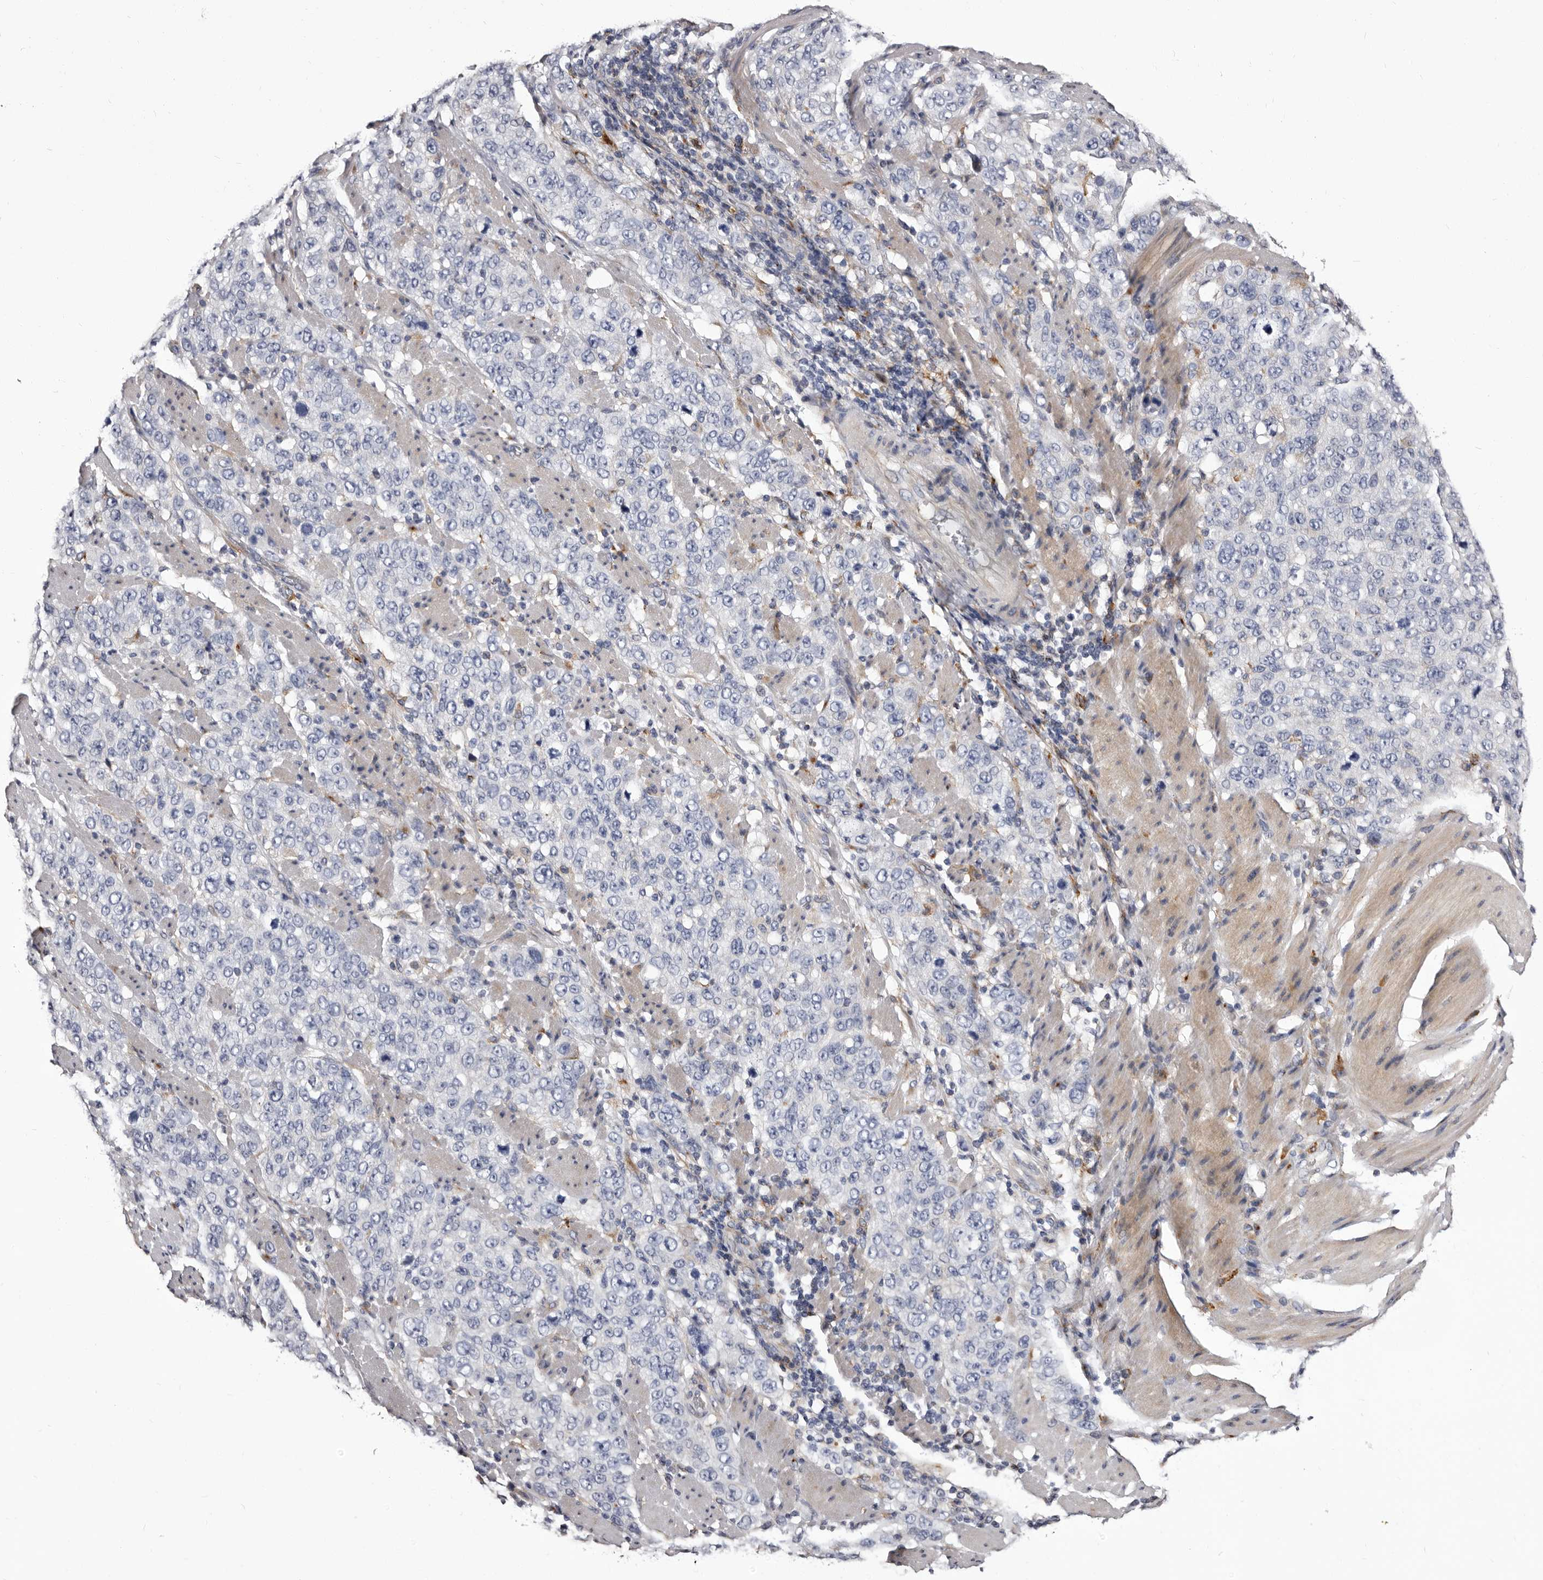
{"staining": {"intensity": "negative", "quantity": "none", "location": "none"}, "tissue": "stomach cancer", "cell_type": "Tumor cells", "image_type": "cancer", "snomed": [{"axis": "morphology", "description": "Adenocarcinoma, NOS"}, {"axis": "topography", "description": "Stomach"}], "caption": "Immunohistochemical staining of human stomach cancer (adenocarcinoma) demonstrates no significant staining in tumor cells.", "gene": "AUNIP", "patient": {"sex": "male", "age": 48}}